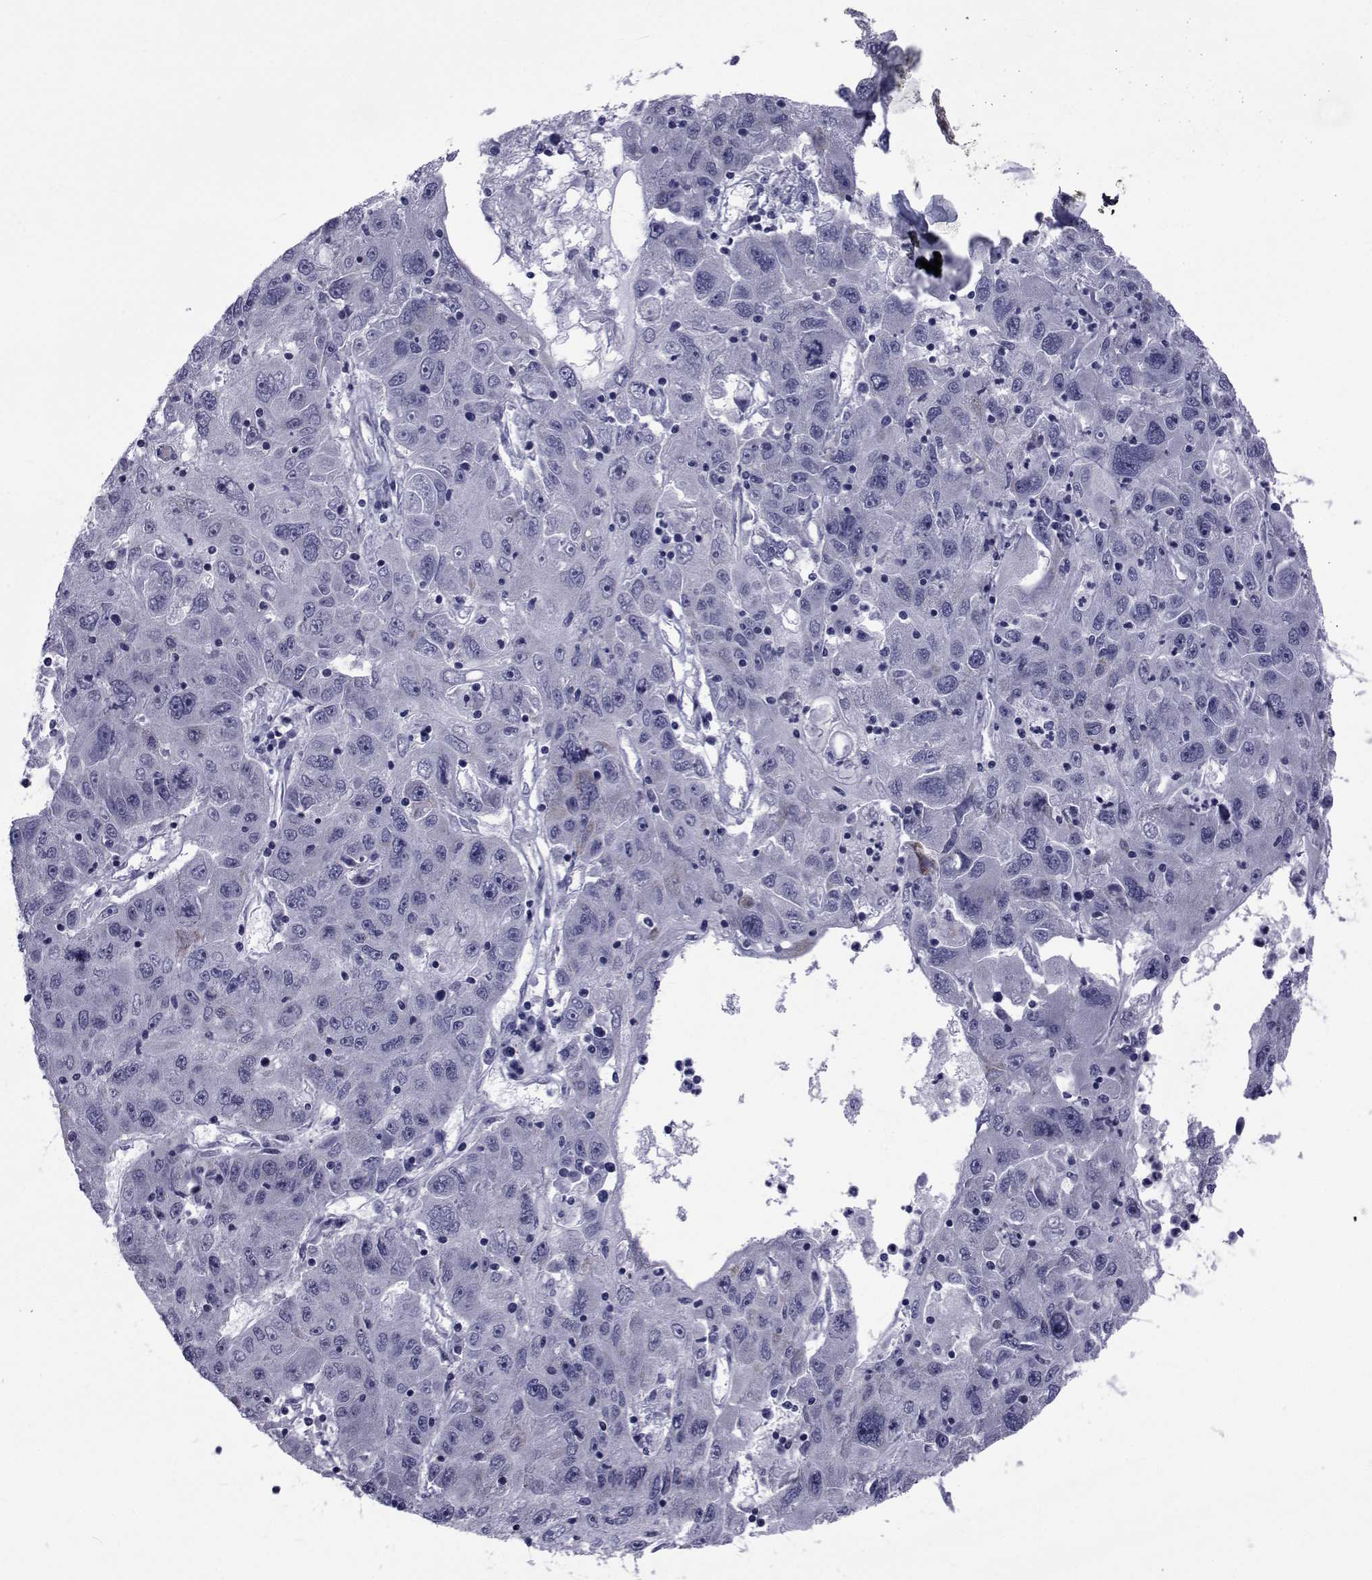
{"staining": {"intensity": "negative", "quantity": "none", "location": "none"}, "tissue": "stomach cancer", "cell_type": "Tumor cells", "image_type": "cancer", "snomed": [{"axis": "morphology", "description": "Adenocarcinoma, NOS"}, {"axis": "topography", "description": "Stomach"}], "caption": "Immunohistochemistry (IHC) image of human stomach cancer (adenocarcinoma) stained for a protein (brown), which exhibits no positivity in tumor cells. (DAB (3,3'-diaminobenzidine) IHC visualized using brightfield microscopy, high magnification).", "gene": "GKAP1", "patient": {"sex": "male", "age": 56}}